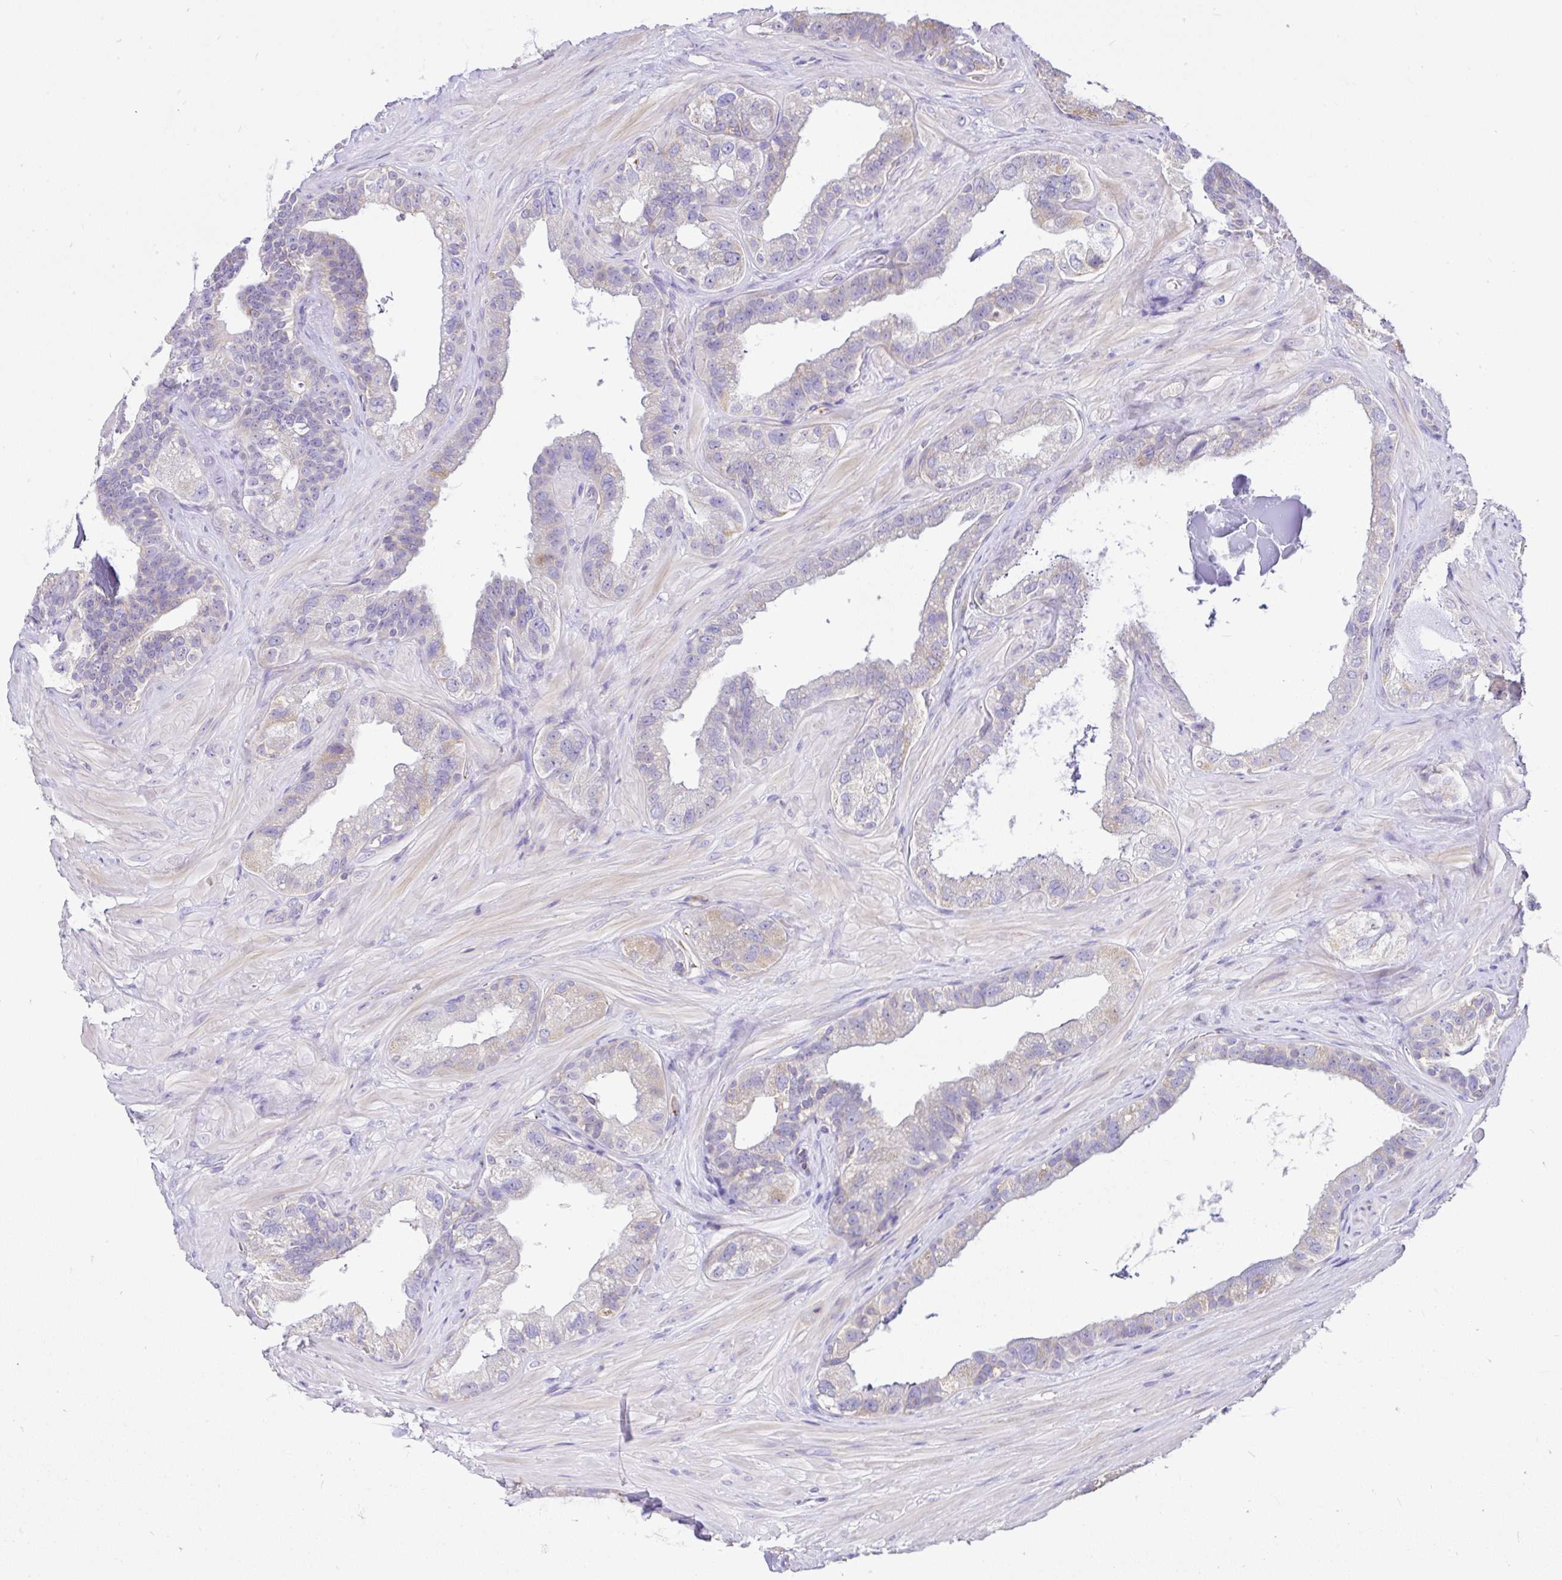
{"staining": {"intensity": "weak", "quantity": "<25%", "location": "cytoplasmic/membranous"}, "tissue": "seminal vesicle", "cell_type": "Glandular cells", "image_type": "normal", "snomed": [{"axis": "morphology", "description": "Normal tissue, NOS"}, {"axis": "topography", "description": "Seminal veicle"}, {"axis": "topography", "description": "Peripheral nerve tissue"}], "caption": "A micrograph of seminal vesicle stained for a protein exhibits no brown staining in glandular cells. (DAB immunohistochemistry (IHC) with hematoxylin counter stain).", "gene": "CCDC142", "patient": {"sex": "male", "age": 76}}